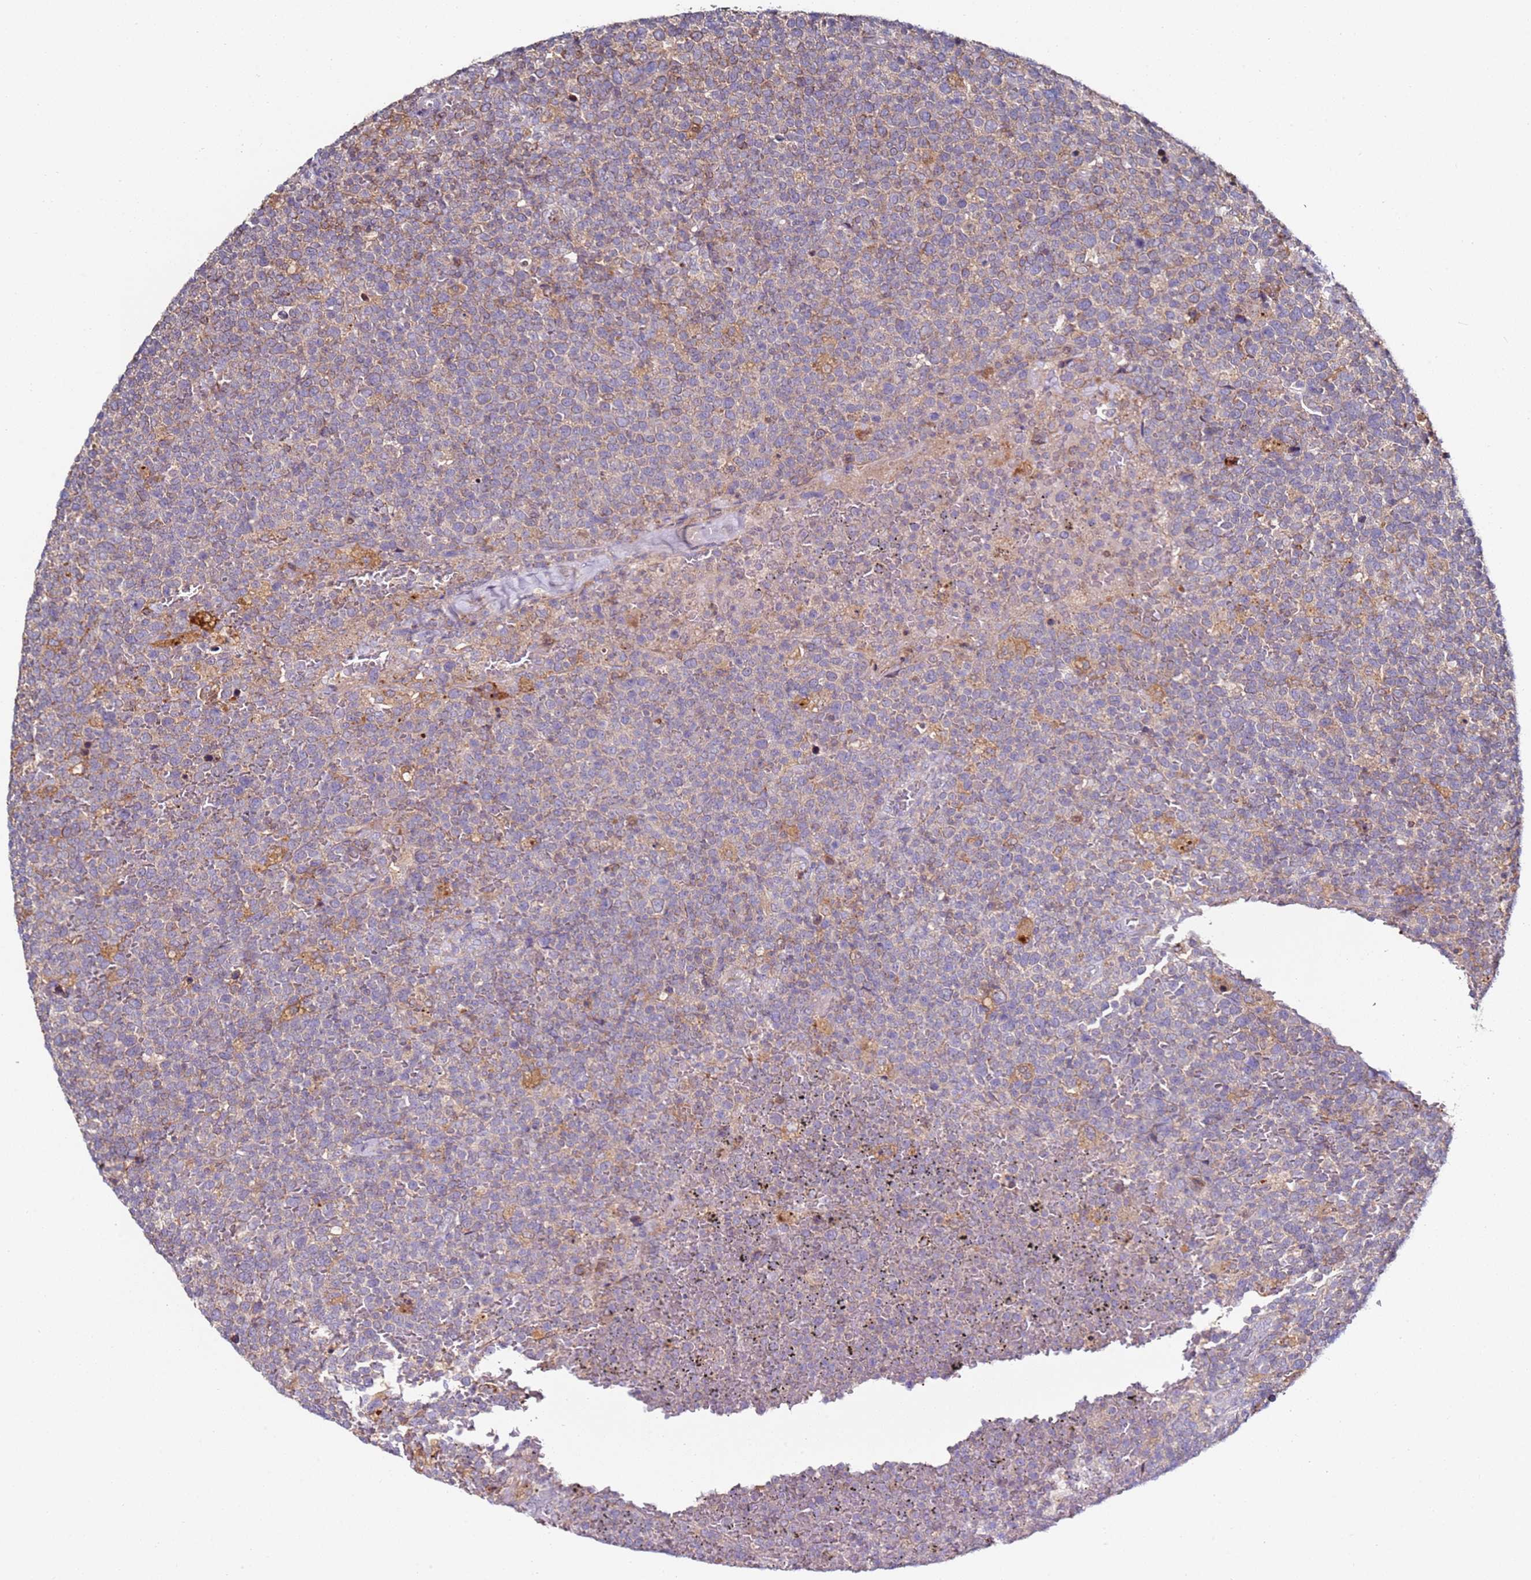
{"staining": {"intensity": "weak", "quantity": "<25%", "location": "cytoplasmic/membranous"}, "tissue": "lymphoma", "cell_type": "Tumor cells", "image_type": "cancer", "snomed": [{"axis": "morphology", "description": "Malignant lymphoma, non-Hodgkin's type, High grade"}, {"axis": "topography", "description": "Lymph node"}], "caption": "The immunohistochemistry image has no significant positivity in tumor cells of high-grade malignant lymphoma, non-Hodgkin's type tissue. The staining is performed using DAB (3,3'-diaminobenzidine) brown chromogen with nuclei counter-stained in using hematoxylin.", "gene": "CNOT9", "patient": {"sex": "male", "age": 61}}